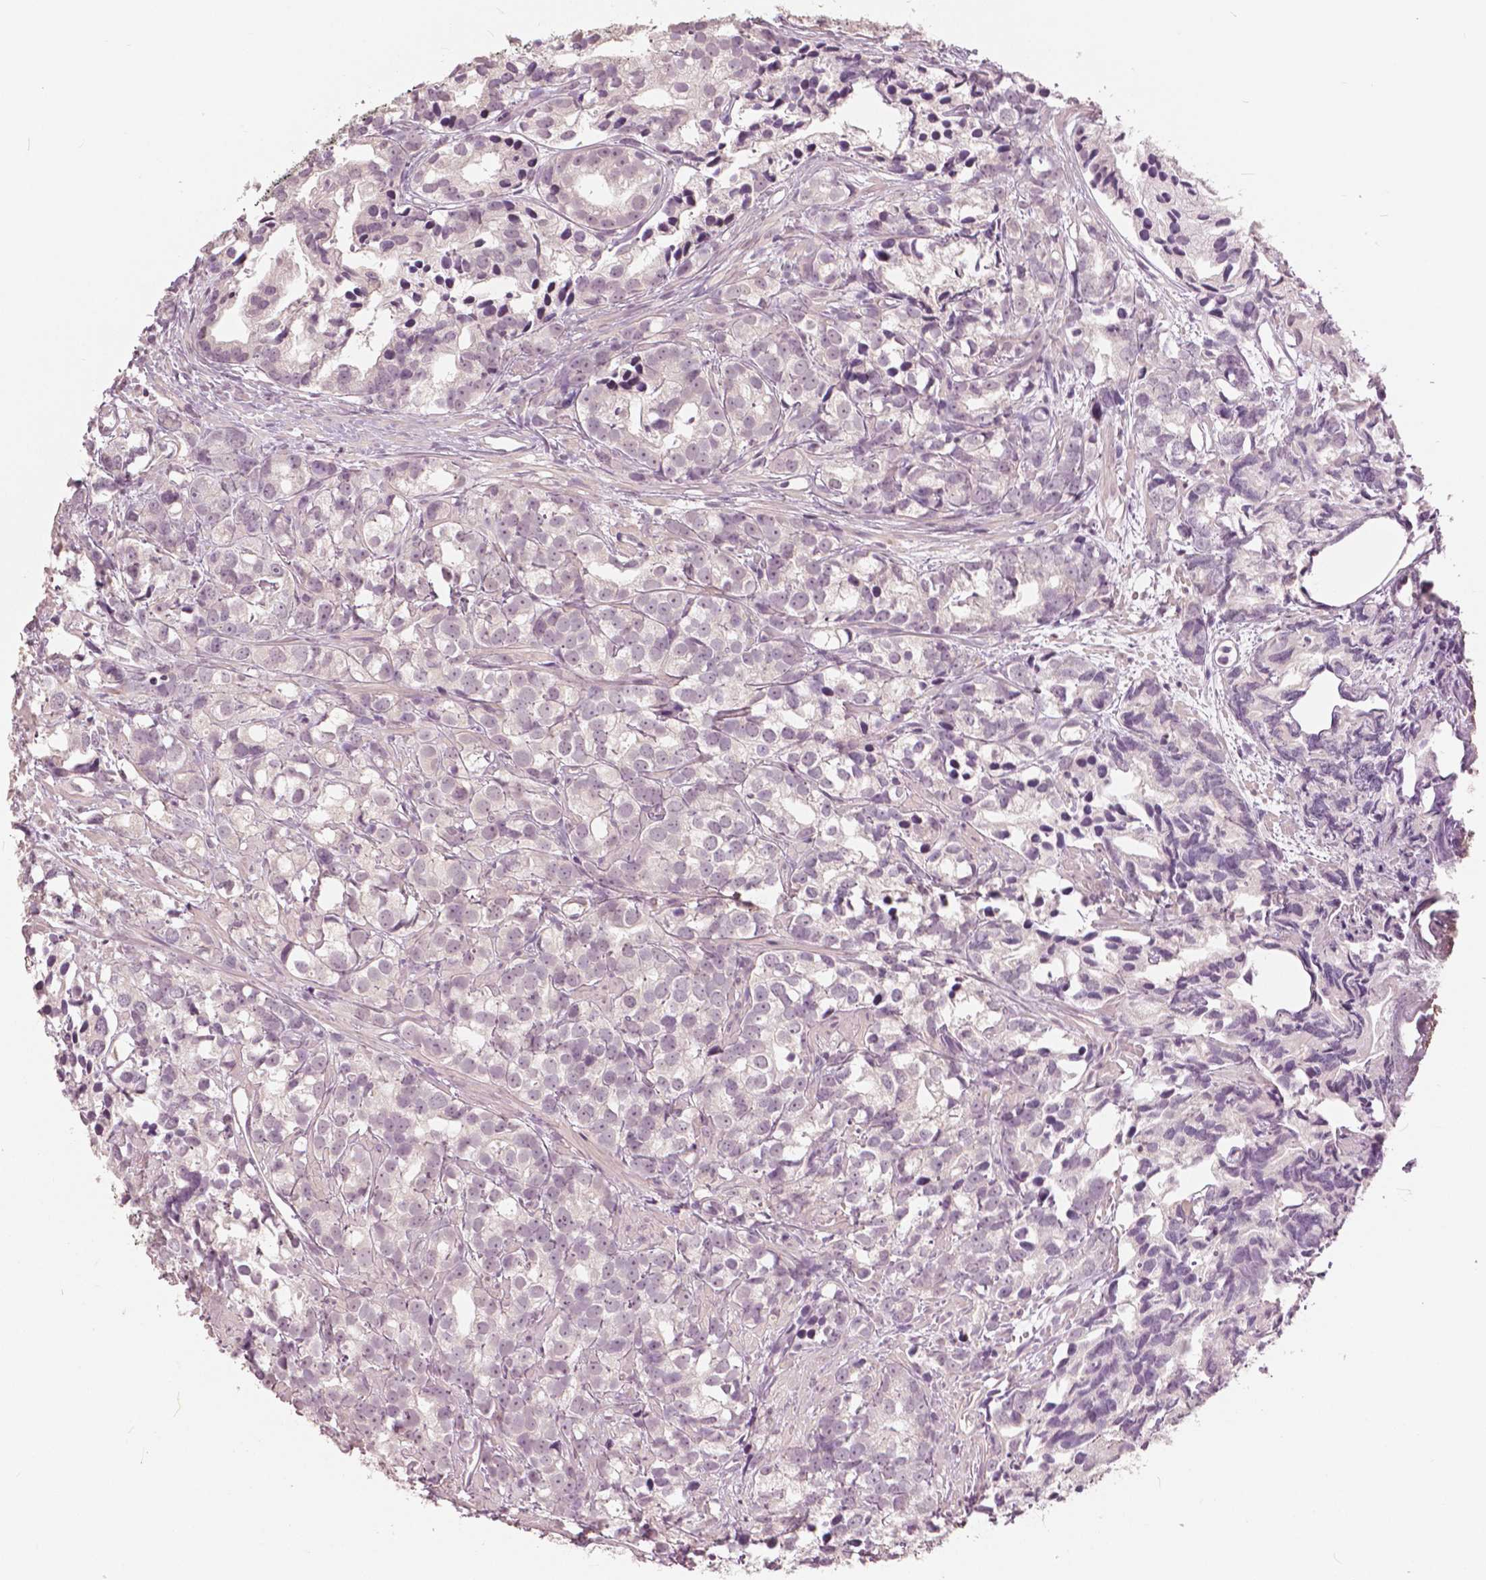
{"staining": {"intensity": "negative", "quantity": "none", "location": "none"}, "tissue": "prostate cancer", "cell_type": "Tumor cells", "image_type": "cancer", "snomed": [{"axis": "morphology", "description": "Adenocarcinoma, High grade"}, {"axis": "topography", "description": "Prostate"}], "caption": "There is no significant staining in tumor cells of adenocarcinoma (high-grade) (prostate). (DAB (3,3'-diaminobenzidine) immunohistochemistry, high magnification).", "gene": "NANOG", "patient": {"sex": "male", "age": 79}}